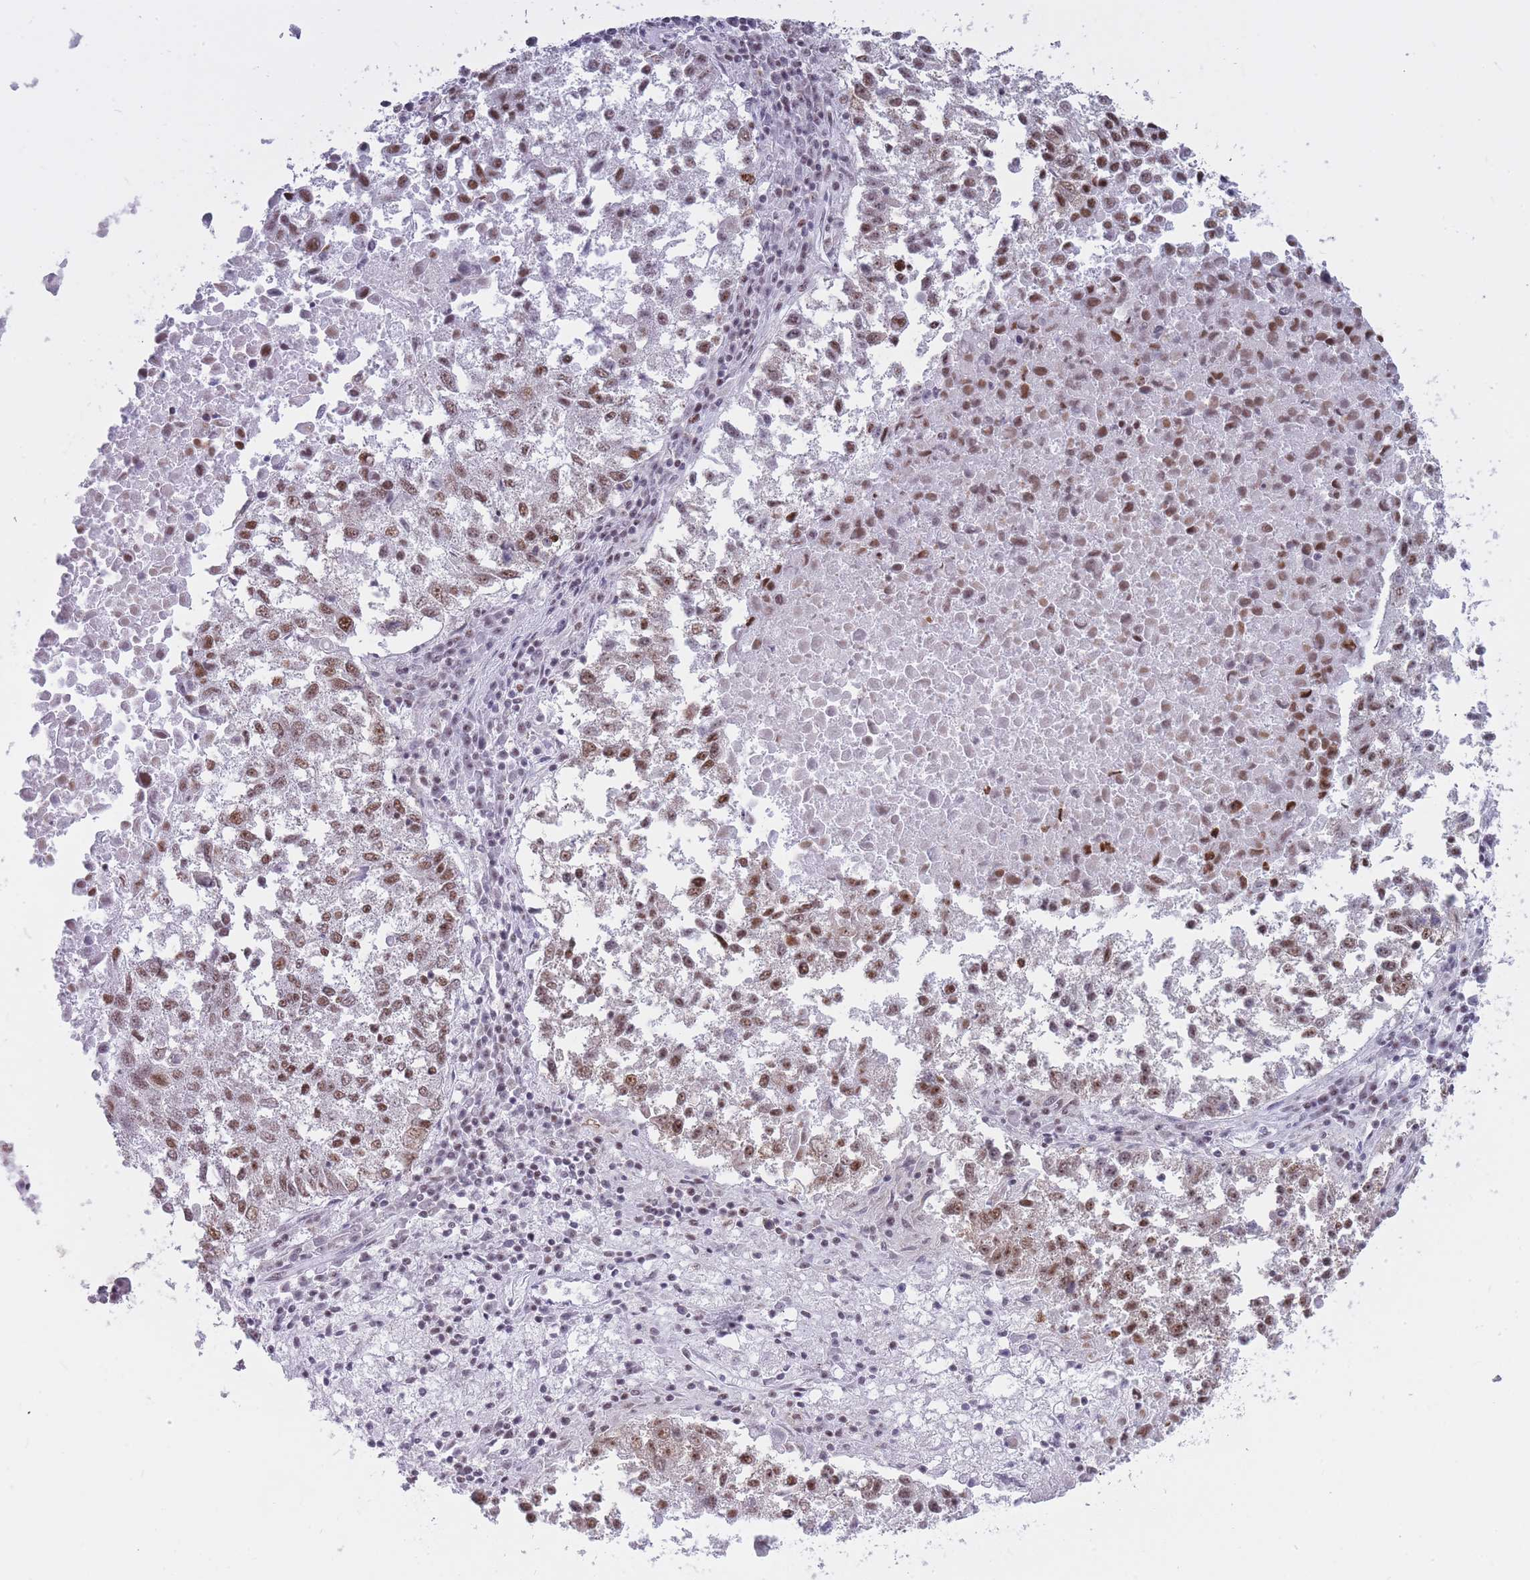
{"staining": {"intensity": "moderate", "quantity": ">75%", "location": "nuclear"}, "tissue": "lung cancer", "cell_type": "Tumor cells", "image_type": "cancer", "snomed": [{"axis": "morphology", "description": "Squamous cell carcinoma, NOS"}, {"axis": "topography", "description": "Lung"}], "caption": "Immunohistochemical staining of squamous cell carcinoma (lung) shows medium levels of moderate nuclear expression in approximately >75% of tumor cells.", "gene": "HNRNPUL1", "patient": {"sex": "male", "age": 73}}